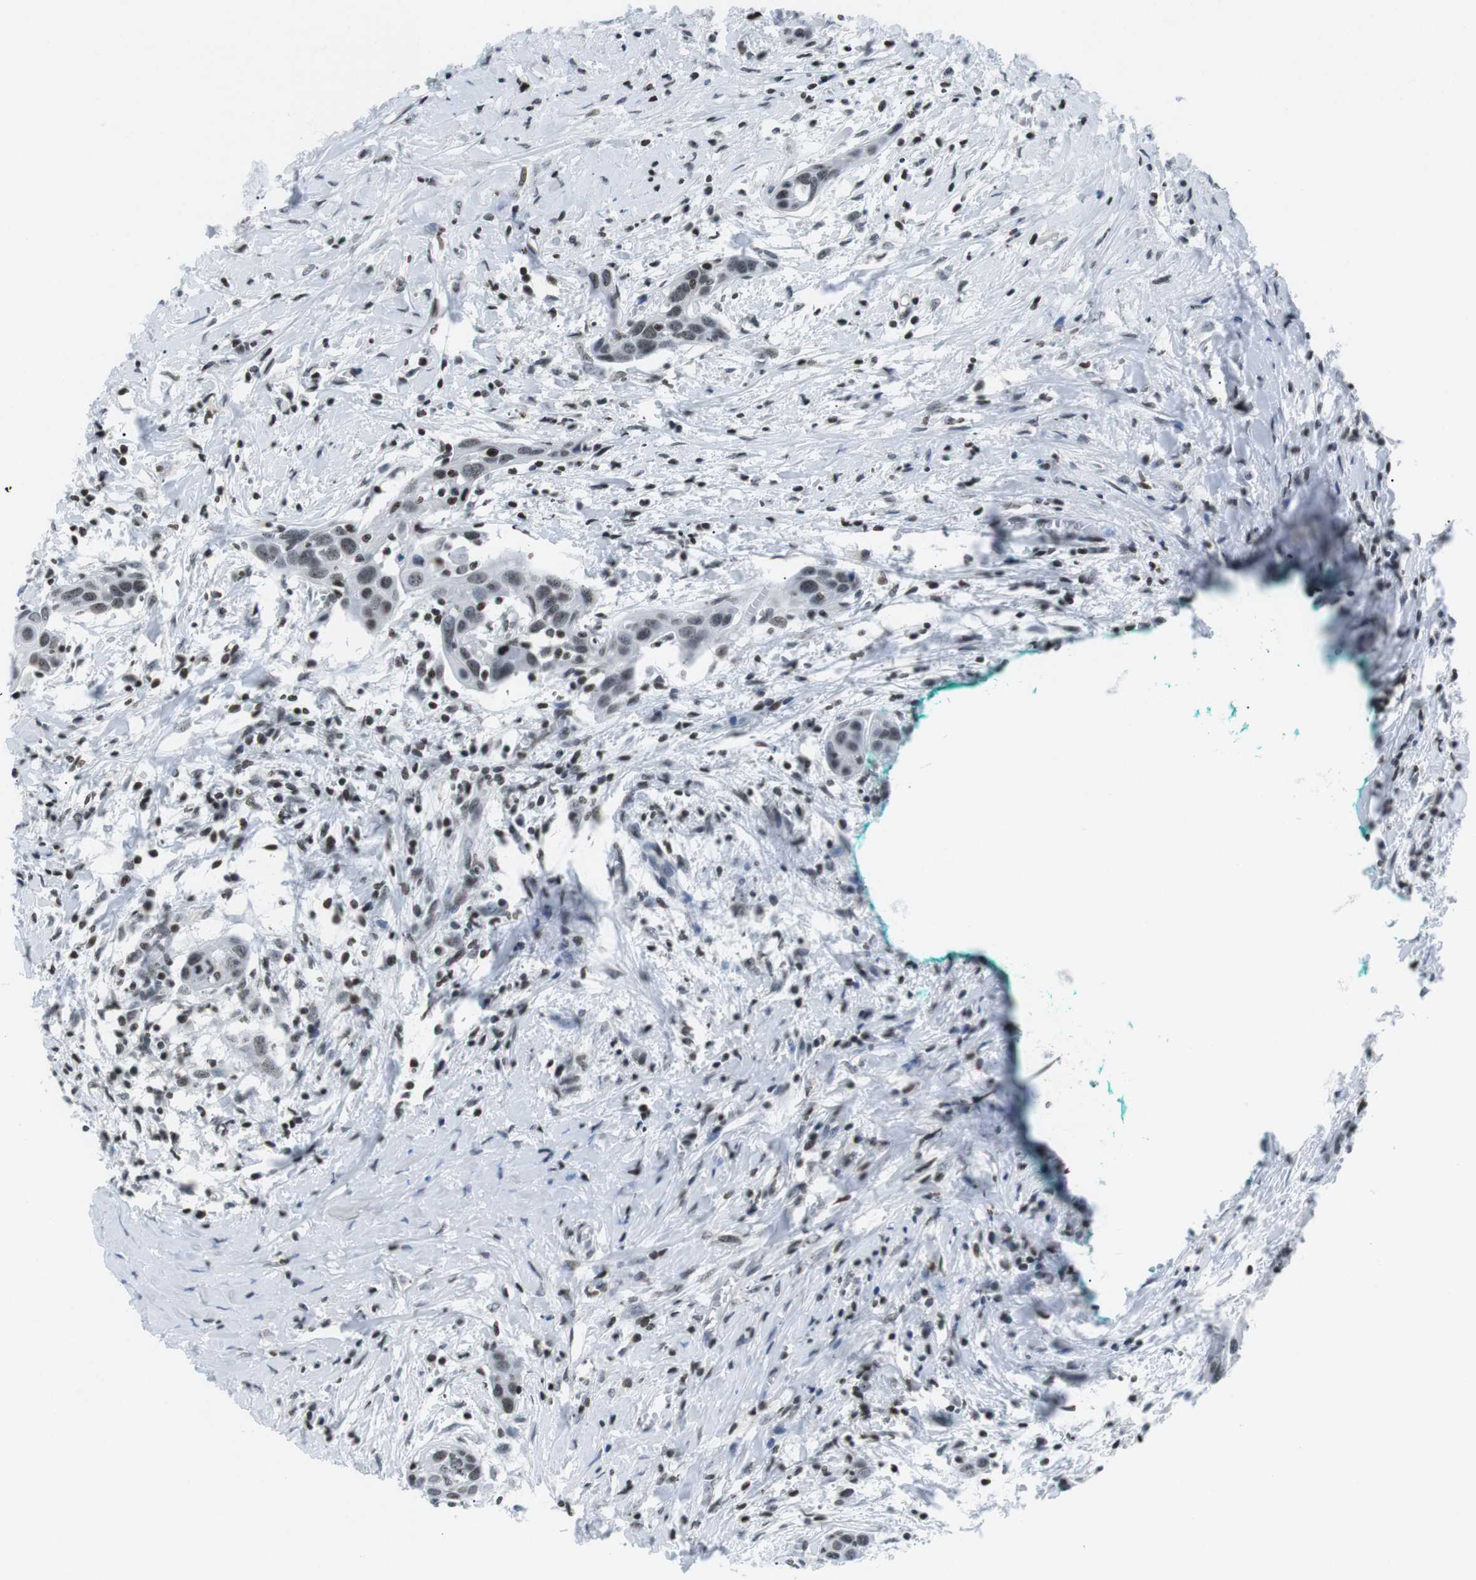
{"staining": {"intensity": "weak", "quantity": "25%-75%", "location": "nuclear"}, "tissue": "head and neck cancer", "cell_type": "Tumor cells", "image_type": "cancer", "snomed": [{"axis": "morphology", "description": "Squamous cell carcinoma, NOS"}, {"axis": "topography", "description": "Oral tissue"}, {"axis": "topography", "description": "Head-Neck"}], "caption": "Head and neck cancer (squamous cell carcinoma) stained with a protein marker shows weak staining in tumor cells.", "gene": "E2F2", "patient": {"sex": "female", "age": 50}}